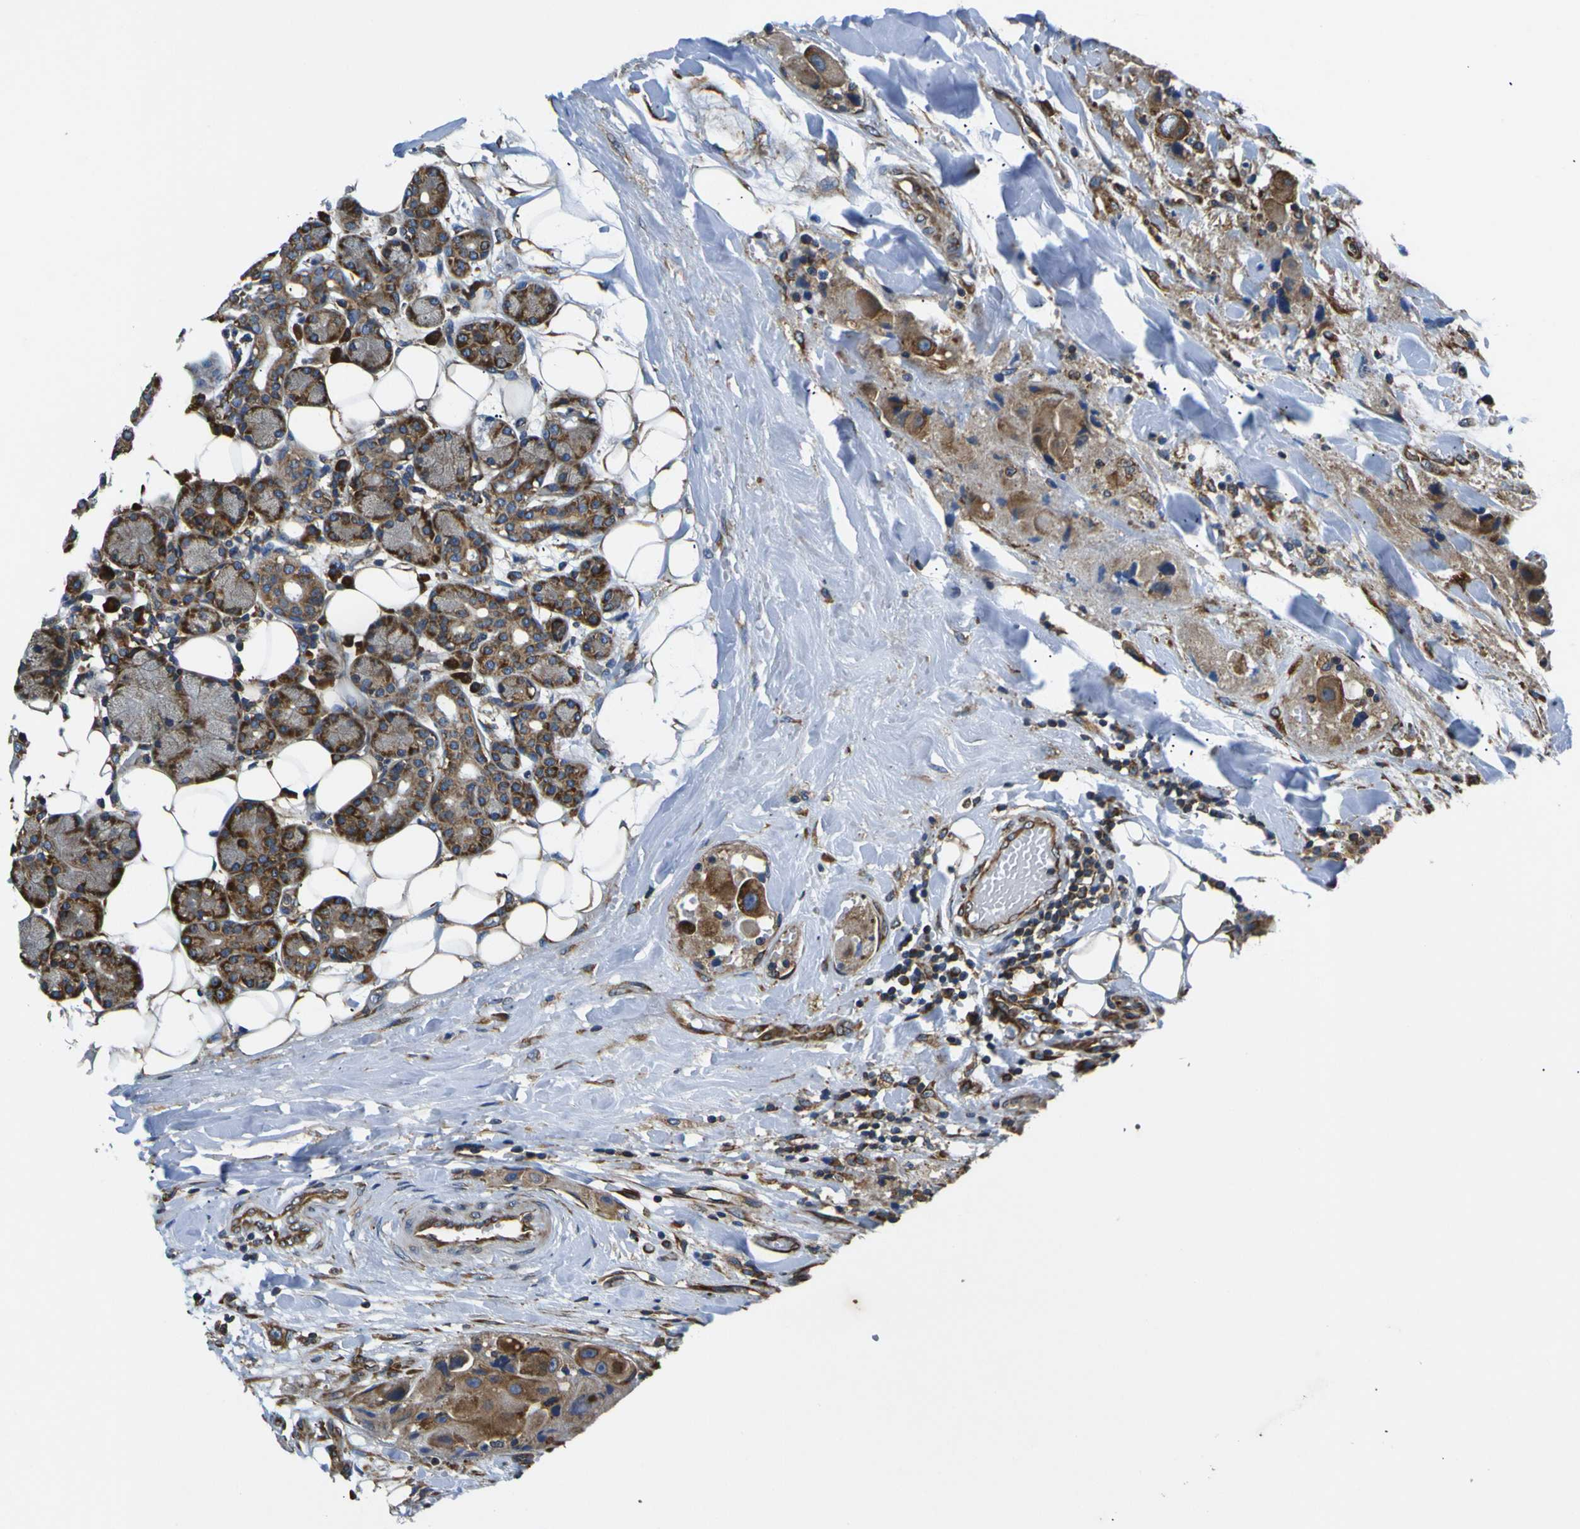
{"staining": {"intensity": "moderate", "quantity": ">75%", "location": "cytoplasmic/membranous"}, "tissue": "head and neck cancer", "cell_type": "Tumor cells", "image_type": "cancer", "snomed": [{"axis": "morphology", "description": "Normal tissue, NOS"}, {"axis": "morphology", "description": "Adenocarcinoma, NOS"}, {"axis": "topography", "description": "Salivary gland"}, {"axis": "topography", "description": "Head-Neck"}], "caption": "A histopathology image of human head and neck cancer (adenocarcinoma) stained for a protein shows moderate cytoplasmic/membranous brown staining in tumor cells. The staining was performed using DAB, with brown indicating positive protein expression. Nuclei are stained blue with hematoxylin.", "gene": "RPSA", "patient": {"sex": "male", "age": 80}}